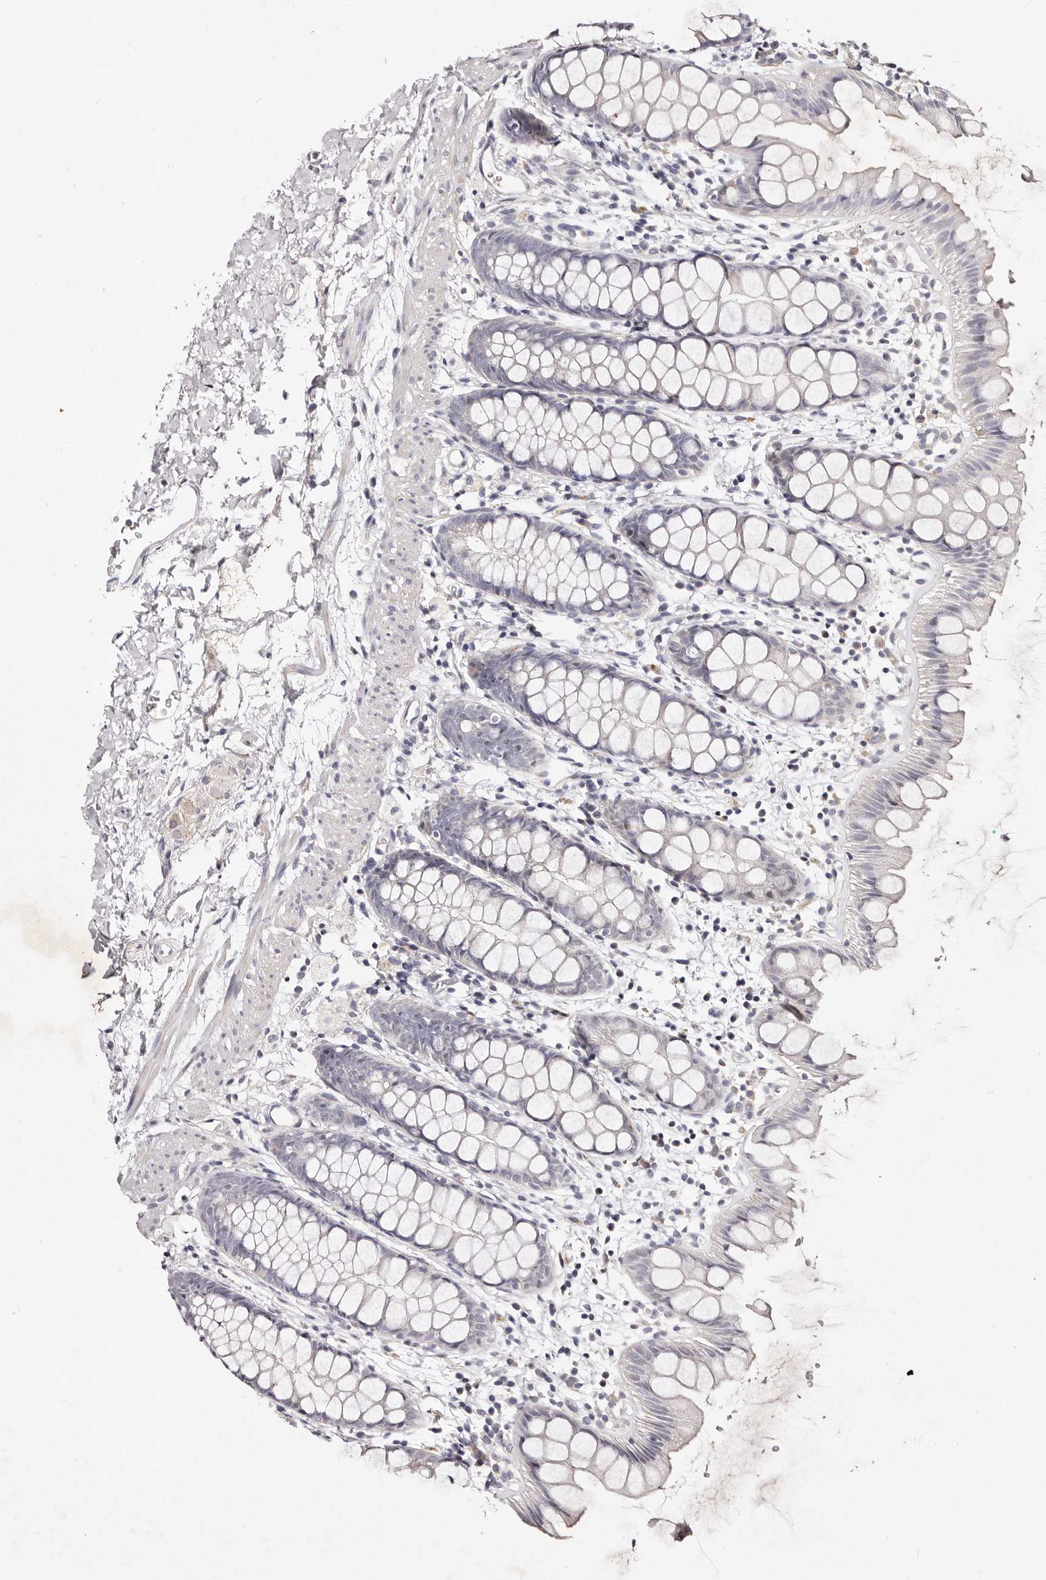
{"staining": {"intensity": "negative", "quantity": "none", "location": "none"}, "tissue": "rectum", "cell_type": "Glandular cells", "image_type": "normal", "snomed": [{"axis": "morphology", "description": "Normal tissue, NOS"}, {"axis": "topography", "description": "Rectum"}], "caption": "This is a photomicrograph of IHC staining of benign rectum, which shows no positivity in glandular cells.", "gene": "MRPS33", "patient": {"sex": "female", "age": 65}}